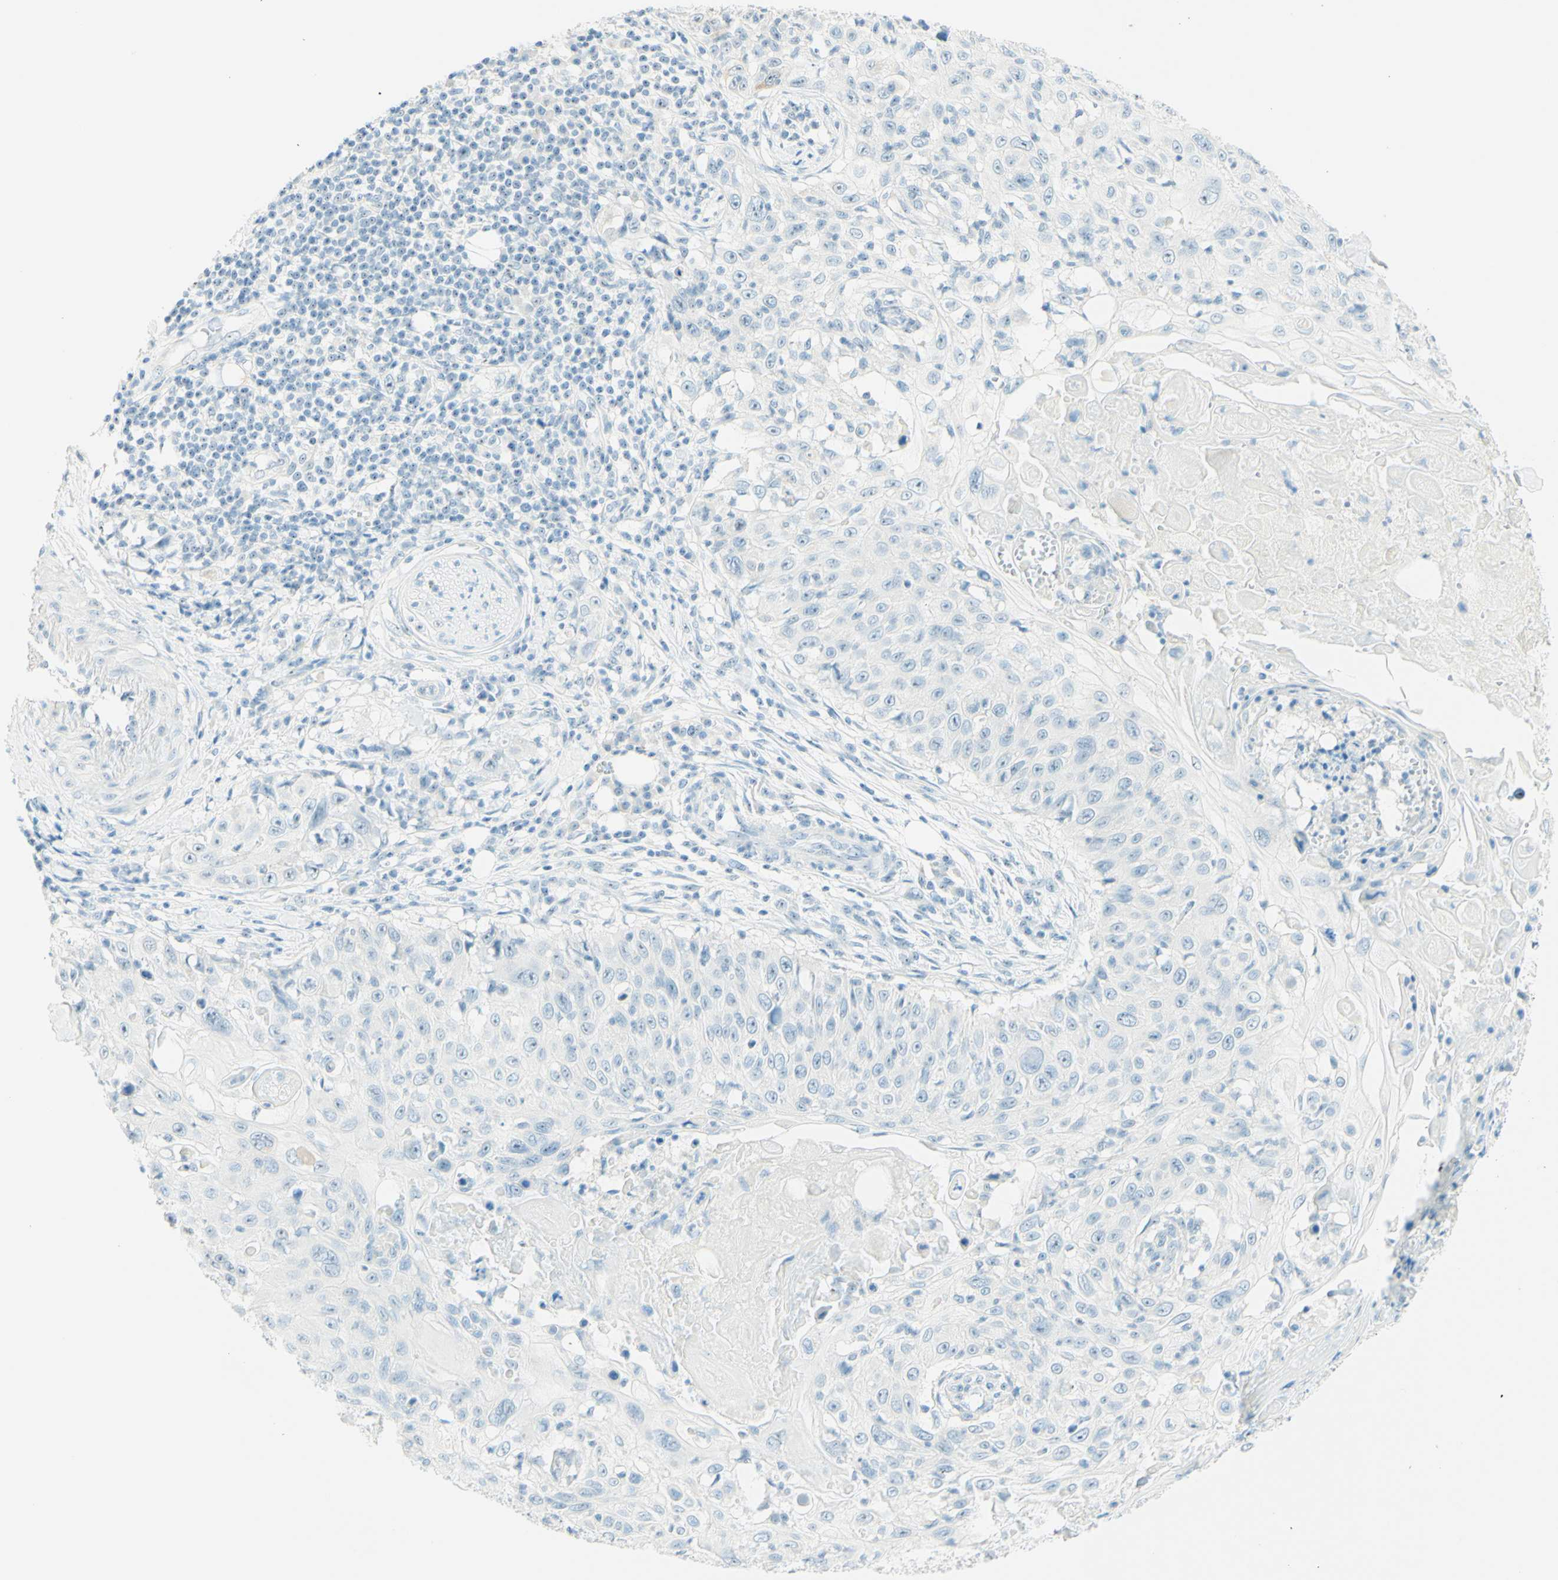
{"staining": {"intensity": "negative", "quantity": "none", "location": "none"}, "tissue": "skin cancer", "cell_type": "Tumor cells", "image_type": "cancer", "snomed": [{"axis": "morphology", "description": "Squamous cell carcinoma, NOS"}, {"axis": "topography", "description": "Skin"}], "caption": "Tumor cells are negative for protein expression in human squamous cell carcinoma (skin).", "gene": "FMR1NB", "patient": {"sex": "male", "age": 86}}